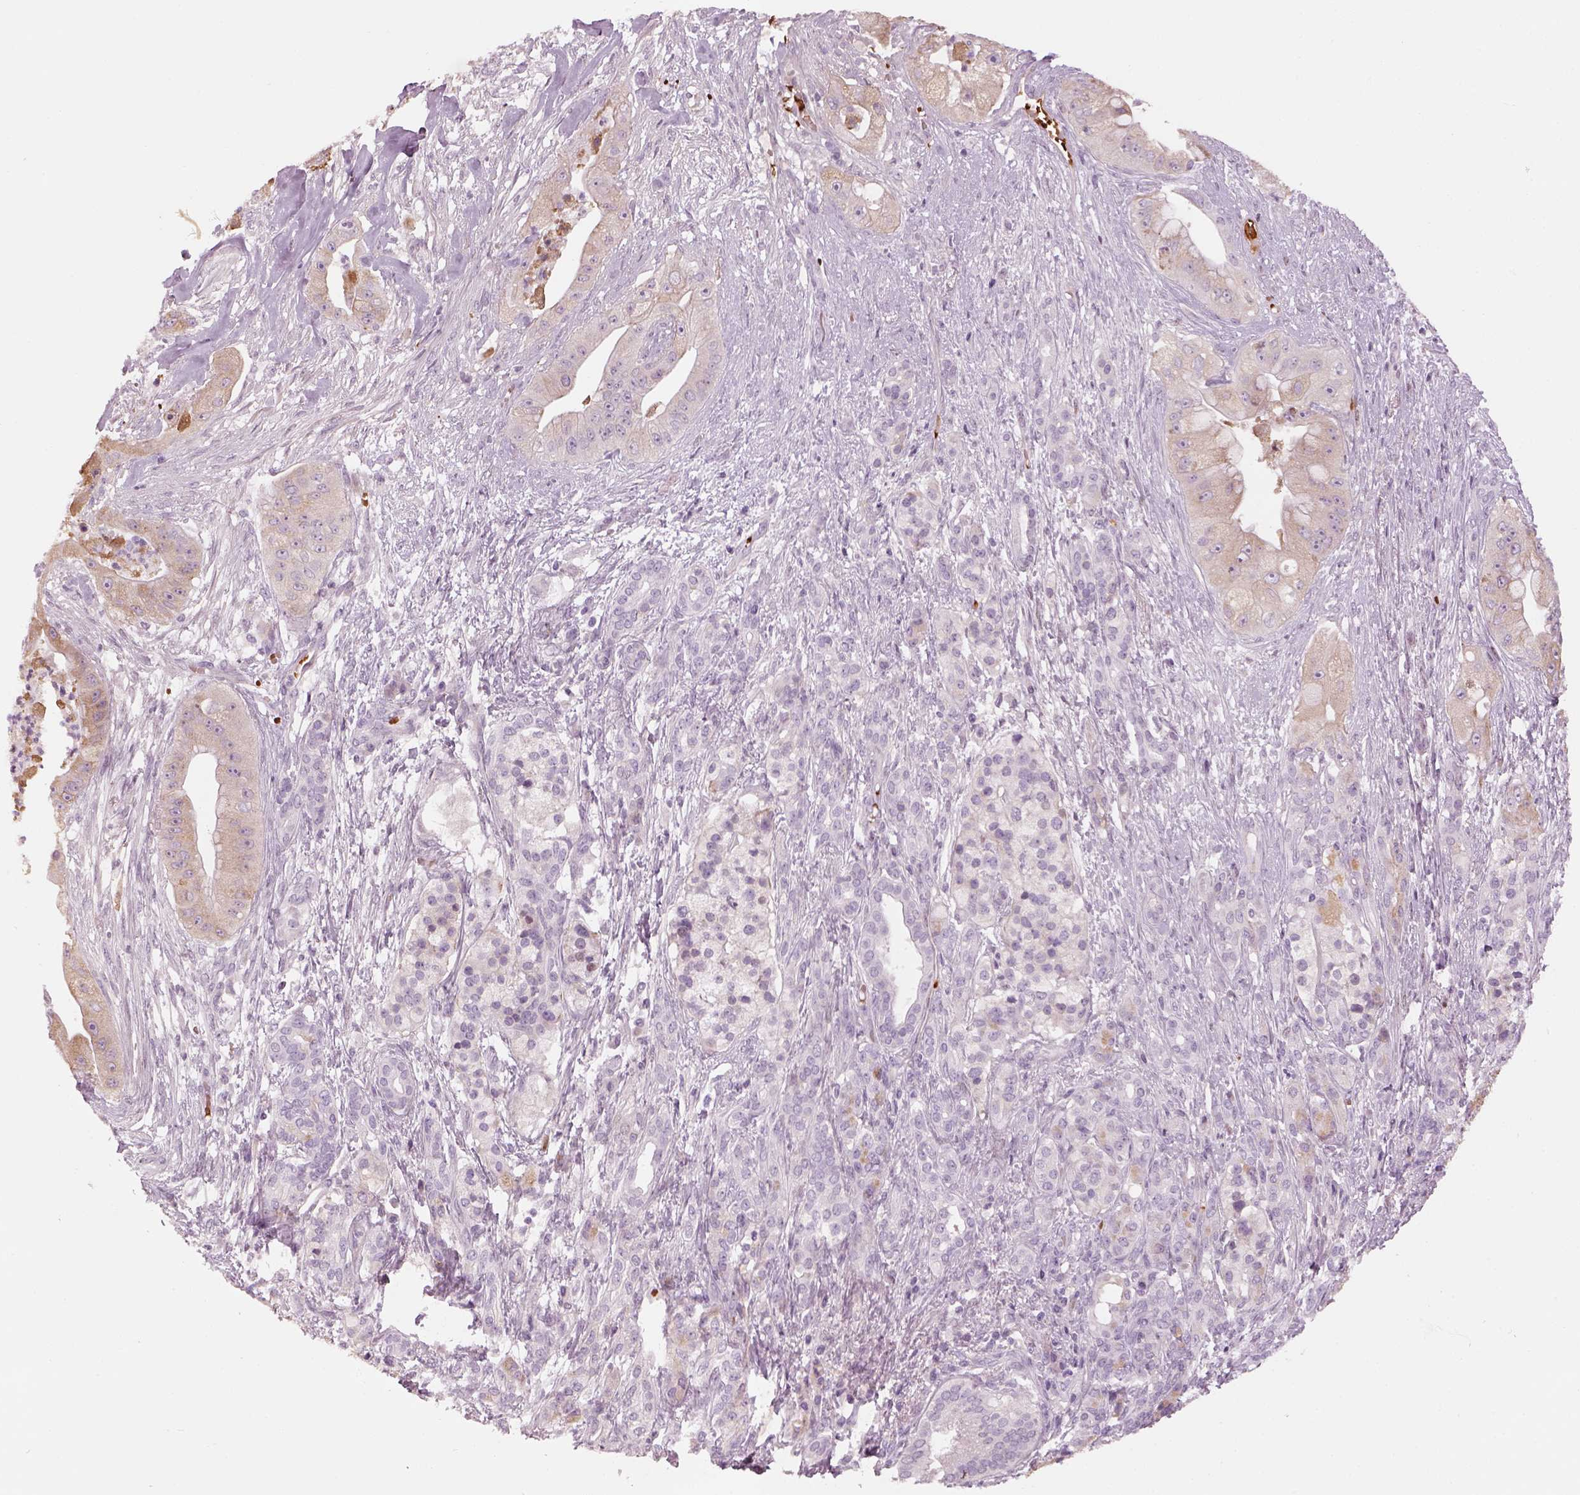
{"staining": {"intensity": "weak", "quantity": "<25%", "location": "cytoplasmic/membranous"}, "tissue": "pancreatic cancer", "cell_type": "Tumor cells", "image_type": "cancer", "snomed": [{"axis": "morphology", "description": "Normal tissue, NOS"}, {"axis": "morphology", "description": "Inflammation, NOS"}, {"axis": "morphology", "description": "Adenocarcinoma, NOS"}, {"axis": "topography", "description": "Pancreas"}], "caption": "A histopathology image of human pancreatic cancer (adenocarcinoma) is negative for staining in tumor cells.", "gene": "PABPC1L2B", "patient": {"sex": "male", "age": 57}}